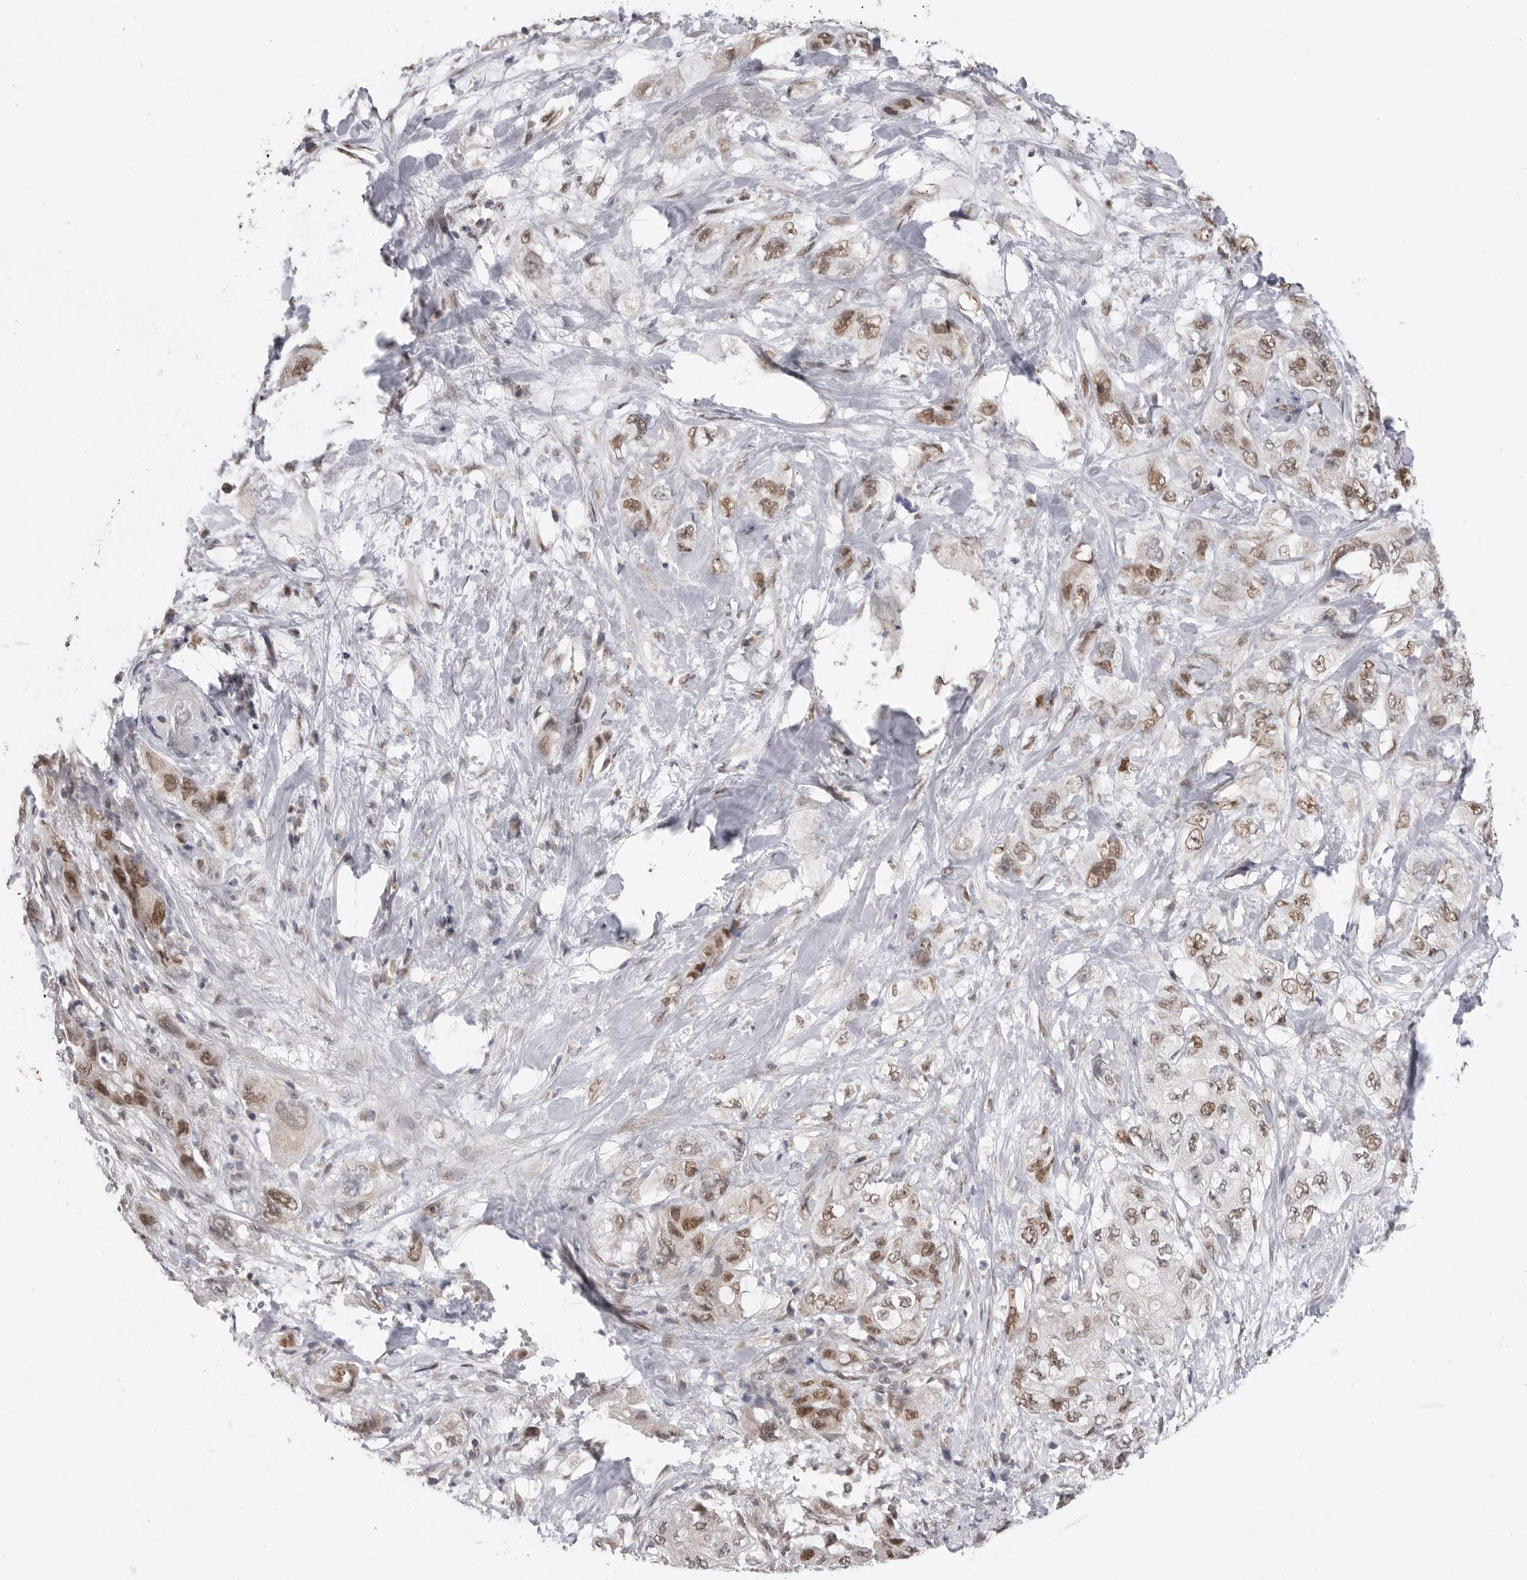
{"staining": {"intensity": "moderate", "quantity": "25%-75%", "location": "nuclear"}, "tissue": "pancreatic cancer", "cell_type": "Tumor cells", "image_type": "cancer", "snomed": [{"axis": "morphology", "description": "Adenocarcinoma, NOS"}, {"axis": "topography", "description": "Pancreas"}], "caption": "This image reveals immunohistochemistry staining of human pancreatic cancer (adenocarcinoma), with medium moderate nuclear staining in approximately 25%-75% of tumor cells.", "gene": "SMARCC1", "patient": {"sex": "female", "age": 73}}